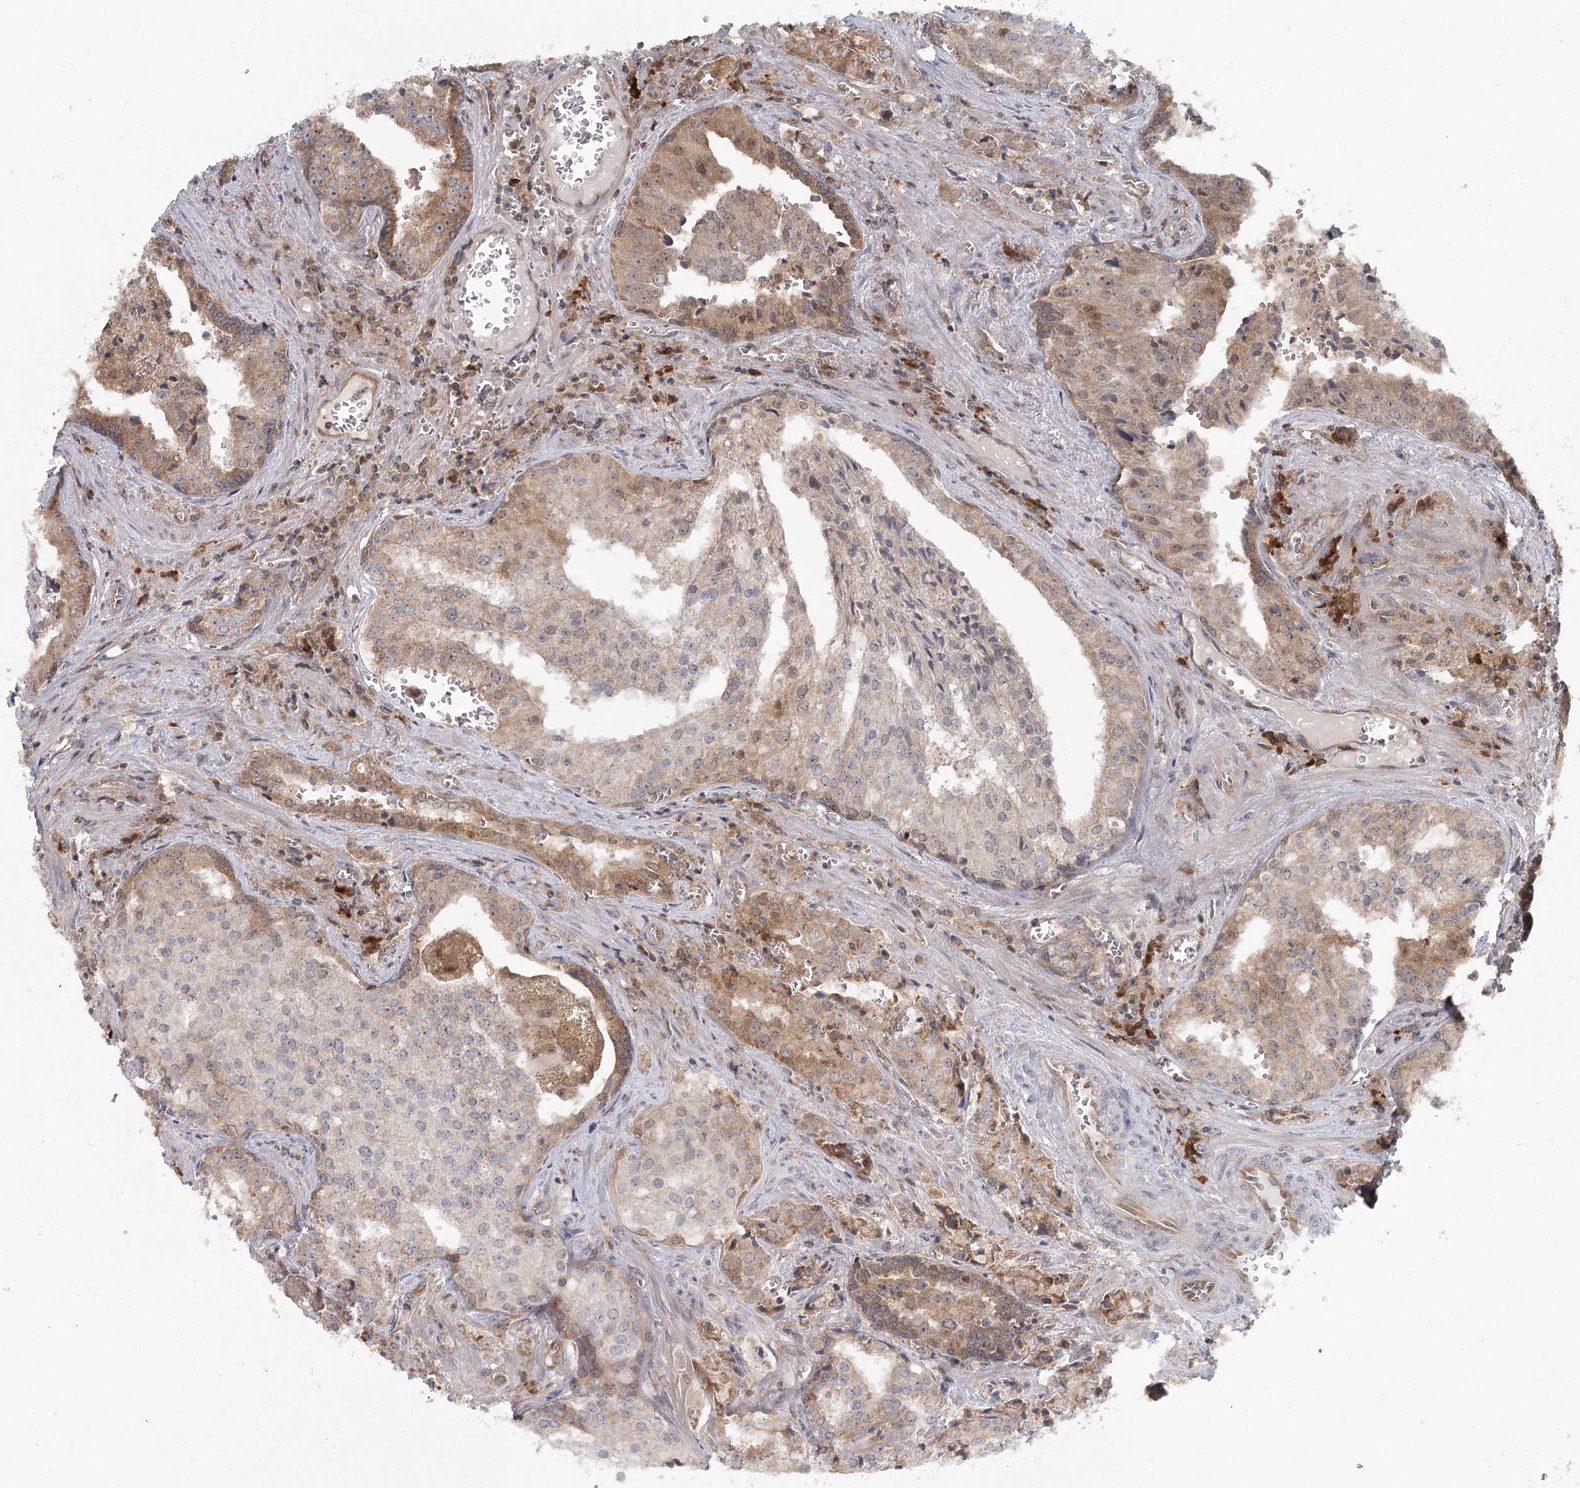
{"staining": {"intensity": "moderate", "quantity": "<25%", "location": "cytoplasmic/membranous,nuclear"}, "tissue": "prostate cancer", "cell_type": "Tumor cells", "image_type": "cancer", "snomed": [{"axis": "morphology", "description": "Adenocarcinoma, High grade"}, {"axis": "topography", "description": "Prostate"}], "caption": "Prostate cancer tissue displays moderate cytoplasmic/membranous and nuclear positivity in about <25% of tumor cells, visualized by immunohistochemistry. (DAB = brown stain, brightfield microscopy at high magnification).", "gene": "THNSL1", "patient": {"sex": "male", "age": 68}}